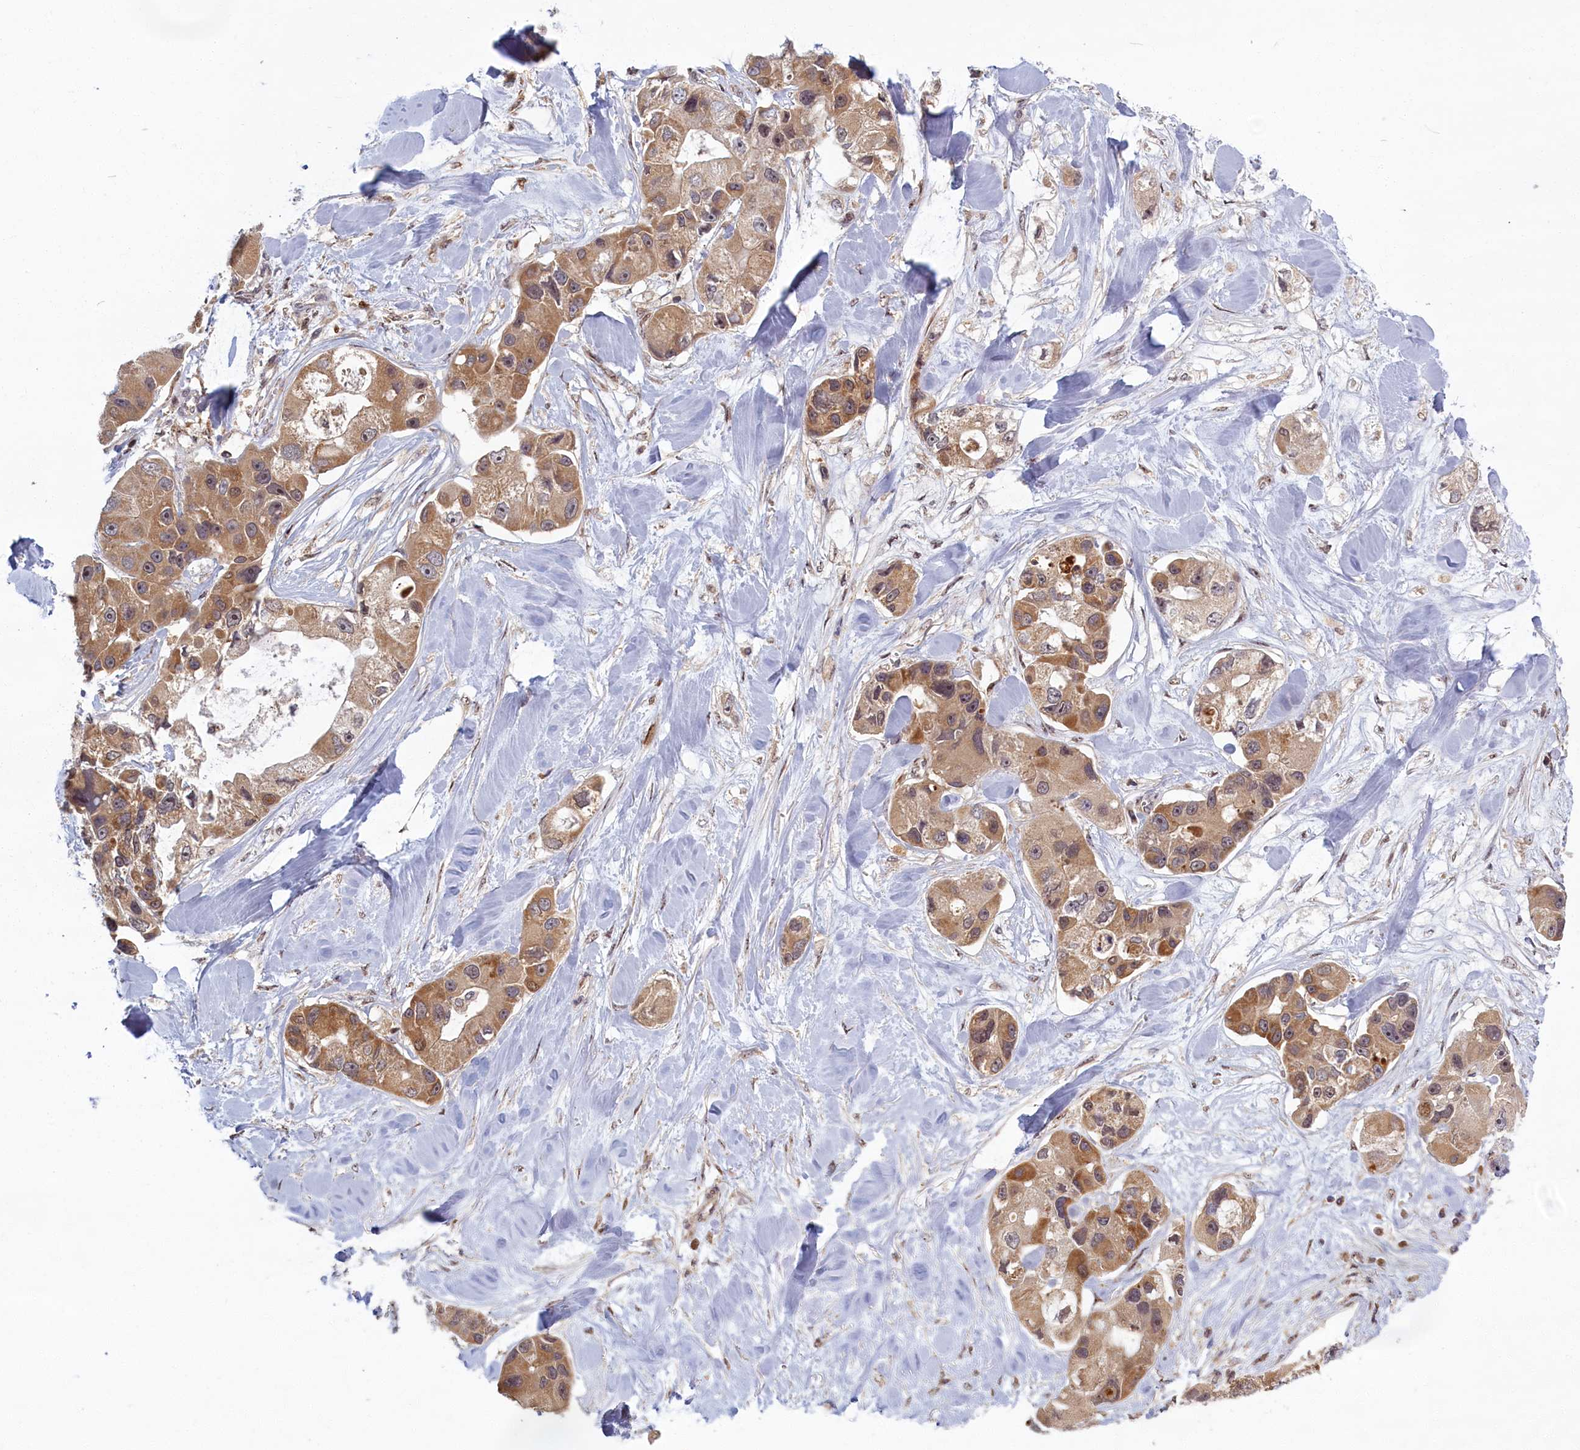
{"staining": {"intensity": "moderate", "quantity": ">75%", "location": "cytoplasmic/membranous"}, "tissue": "lung cancer", "cell_type": "Tumor cells", "image_type": "cancer", "snomed": [{"axis": "morphology", "description": "Adenocarcinoma, NOS"}, {"axis": "topography", "description": "Lung"}], "caption": "A micrograph of adenocarcinoma (lung) stained for a protein exhibits moderate cytoplasmic/membranous brown staining in tumor cells.", "gene": "PLA2G10", "patient": {"sex": "female", "age": 54}}